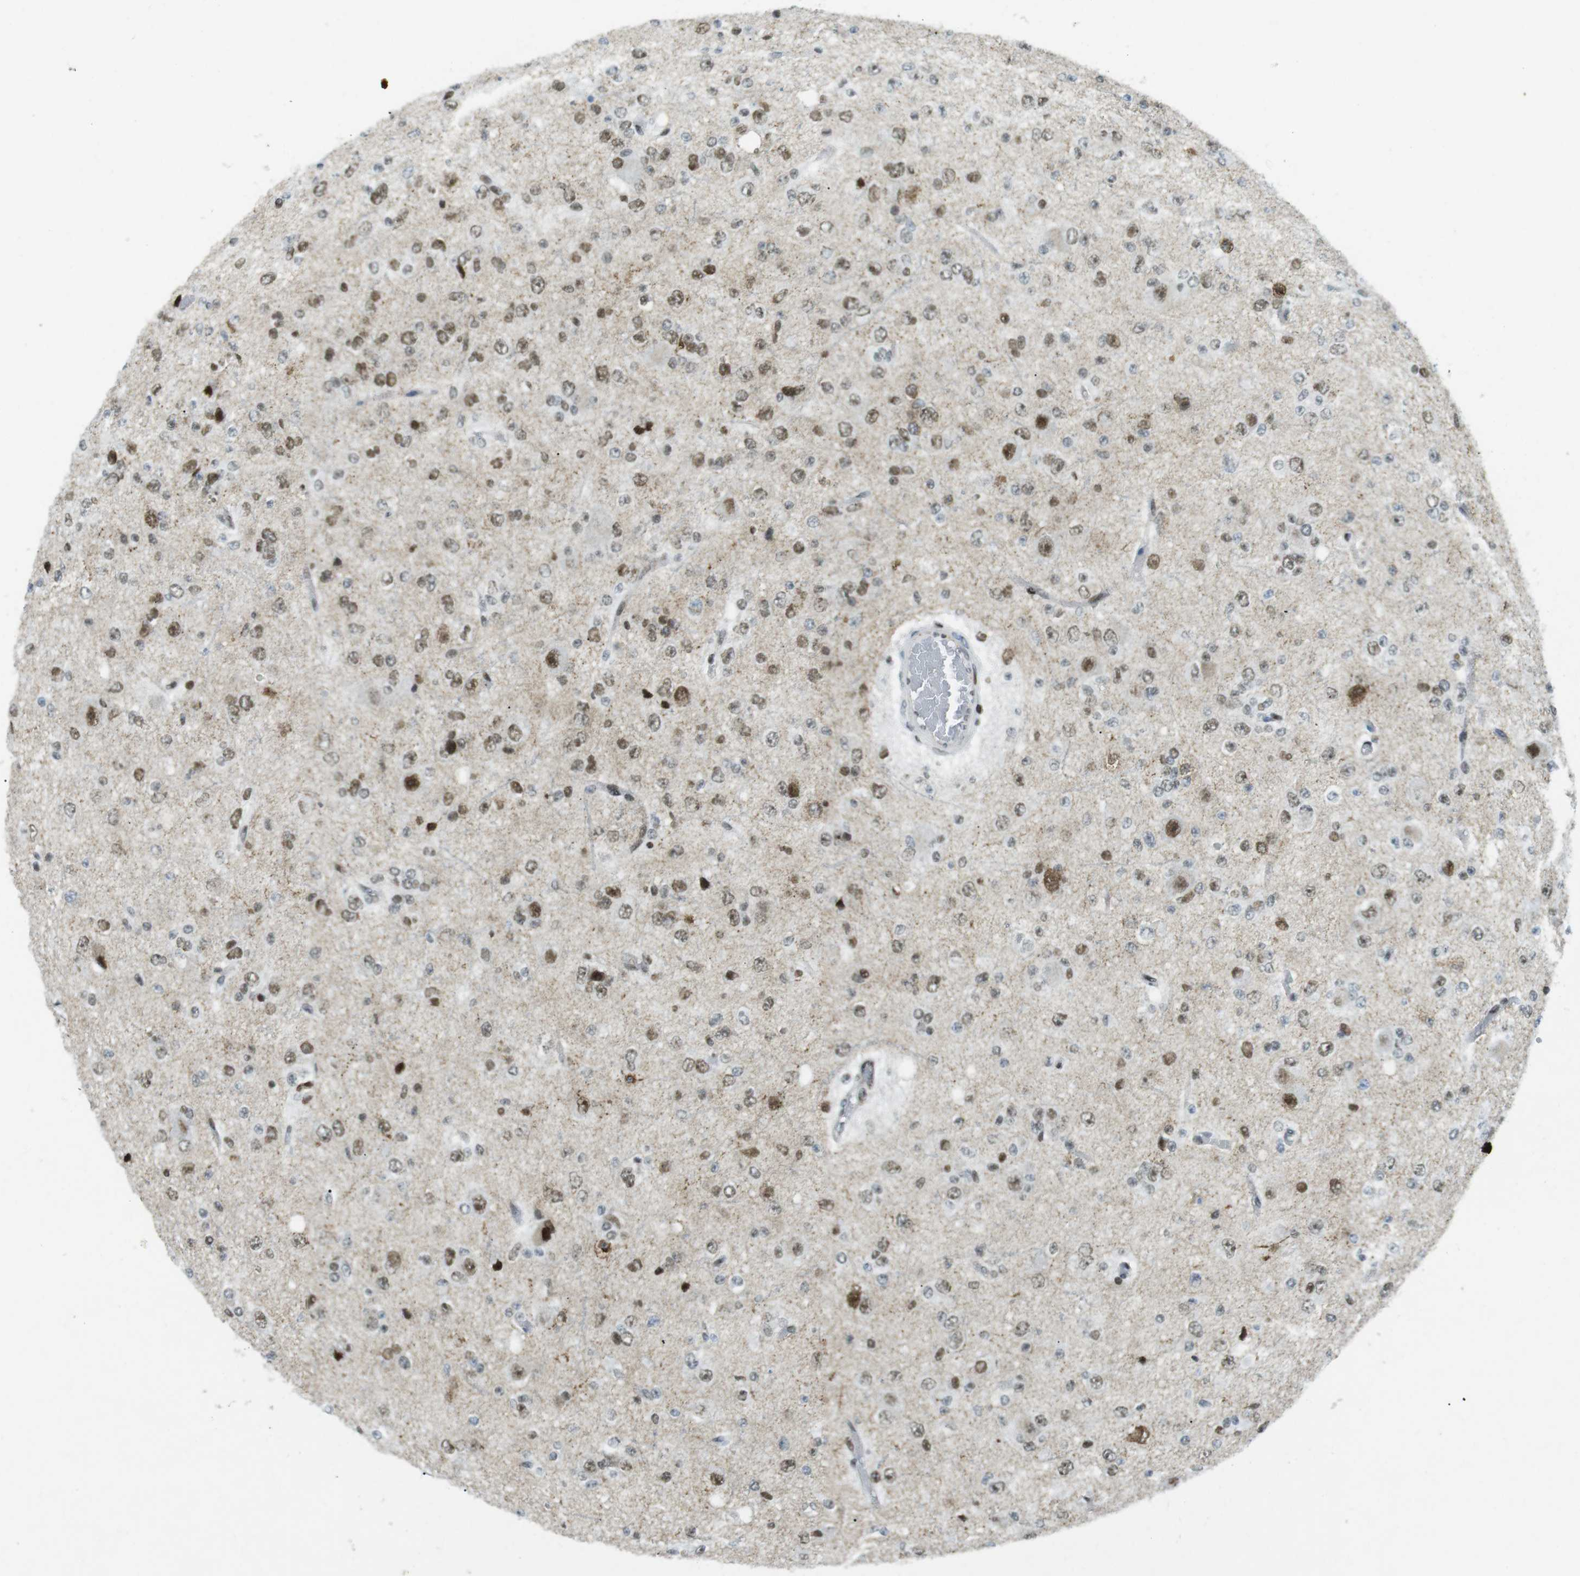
{"staining": {"intensity": "moderate", "quantity": "25%-75%", "location": "nuclear"}, "tissue": "glioma", "cell_type": "Tumor cells", "image_type": "cancer", "snomed": [{"axis": "morphology", "description": "Glioma, malignant, High grade"}, {"axis": "topography", "description": "pancreas cauda"}], "caption": "There is medium levels of moderate nuclear staining in tumor cells of glioma, as demonstrated by immunohistochemical staining (brown color).", "gene": "ARID1A", "patient": {"sex": "male", "age": 60}}